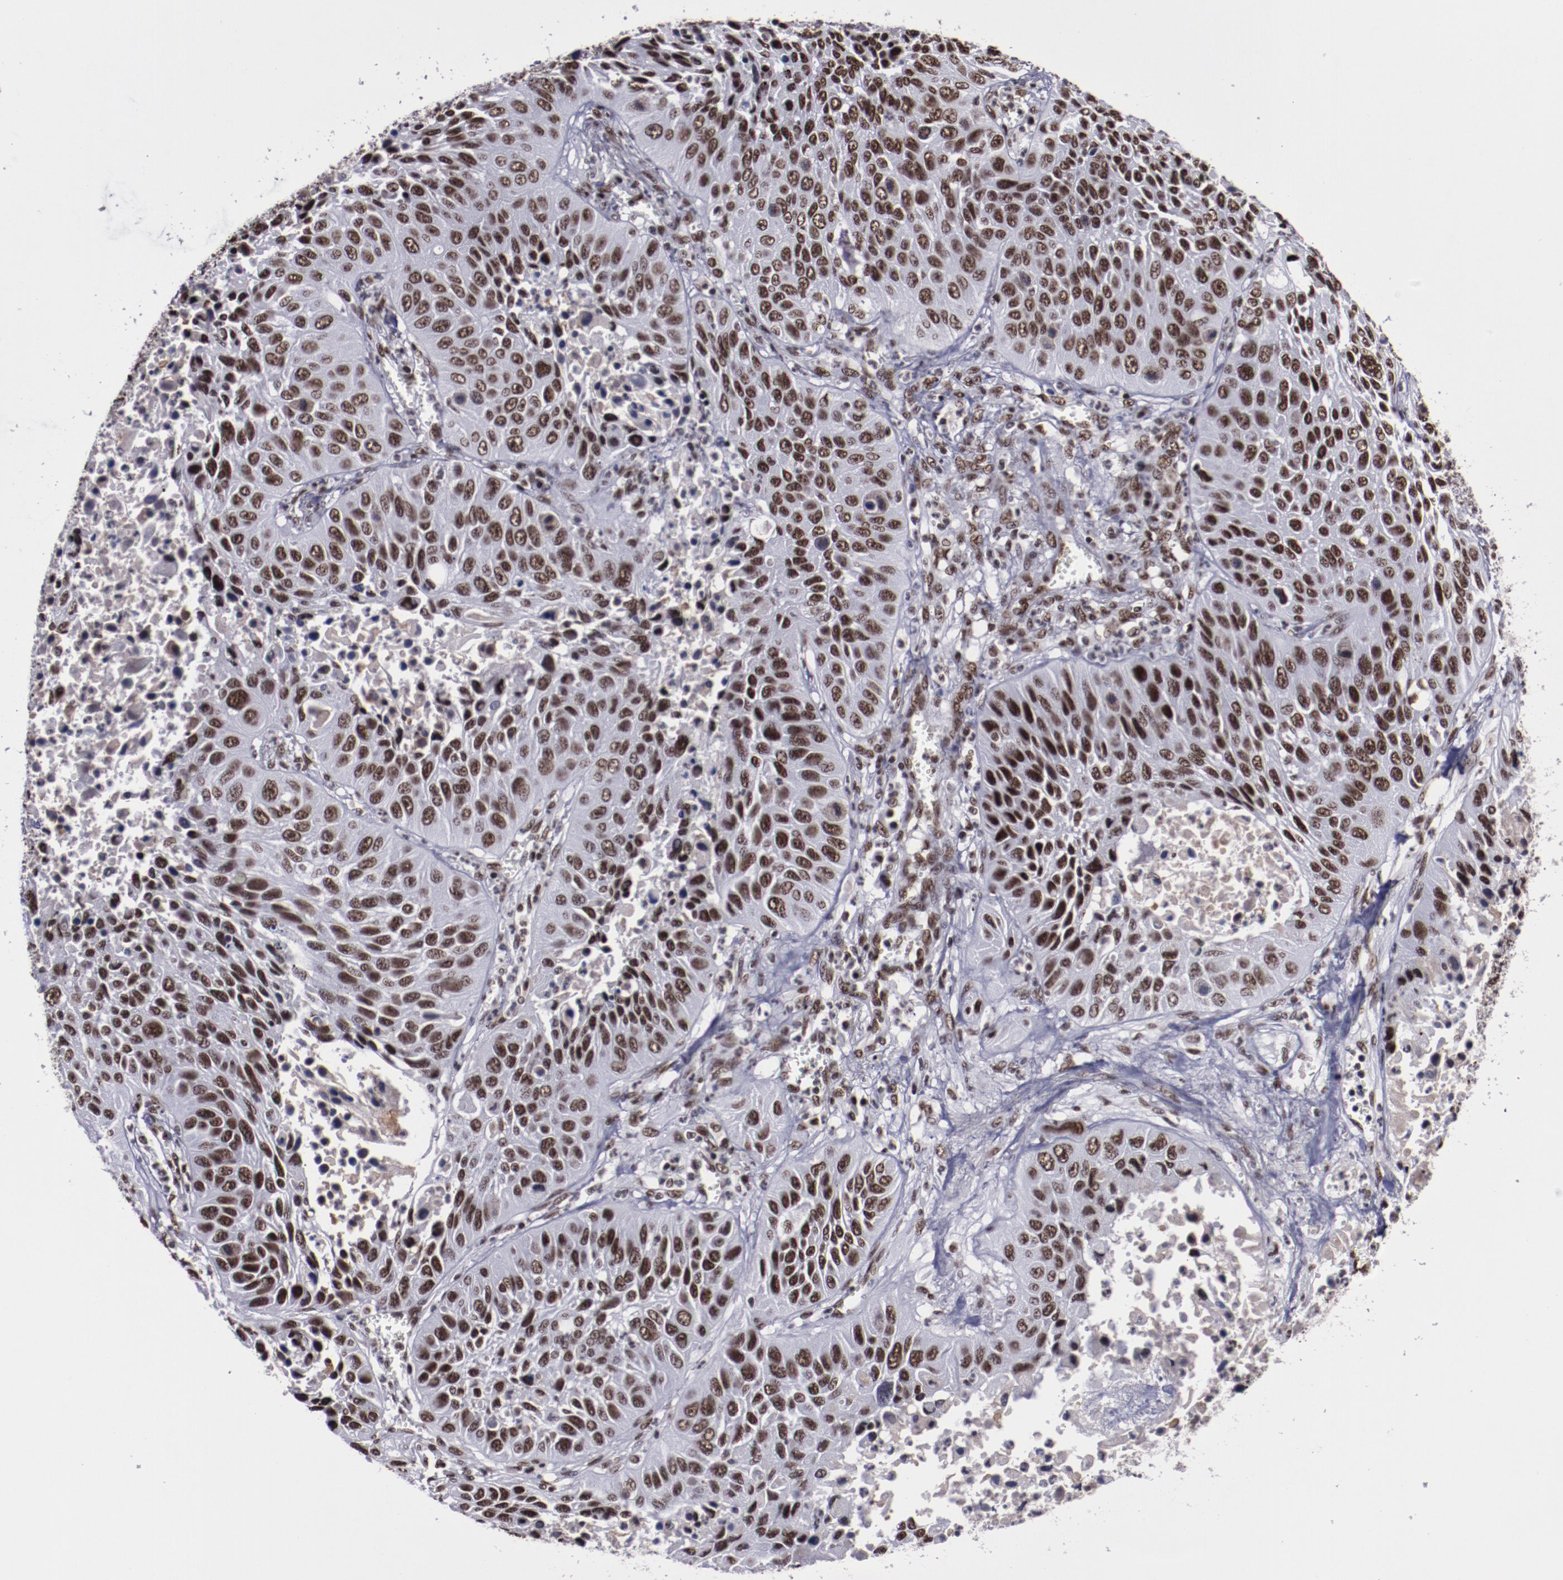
{"staining": {"intensity": "strong", "quantity": ">75%", "location": "nuclear"}, "tissue": "lung cancer", "cell_type": "Tumor cells", "image_type": "cancer", "snomed": [{"axis": "morphology", "description": "Squamous cell carcinoma, NOS"}, {"axis": "topography", "description": "Lung"}], "caption": "Immunohistochemical staining of human lung cancer (squamous cell carcinoma) shows strong nuclear protein staining in approximately >75% of tumor cells.", "gene": "ERH", "patient": {"sex": "female", "age": 76}}